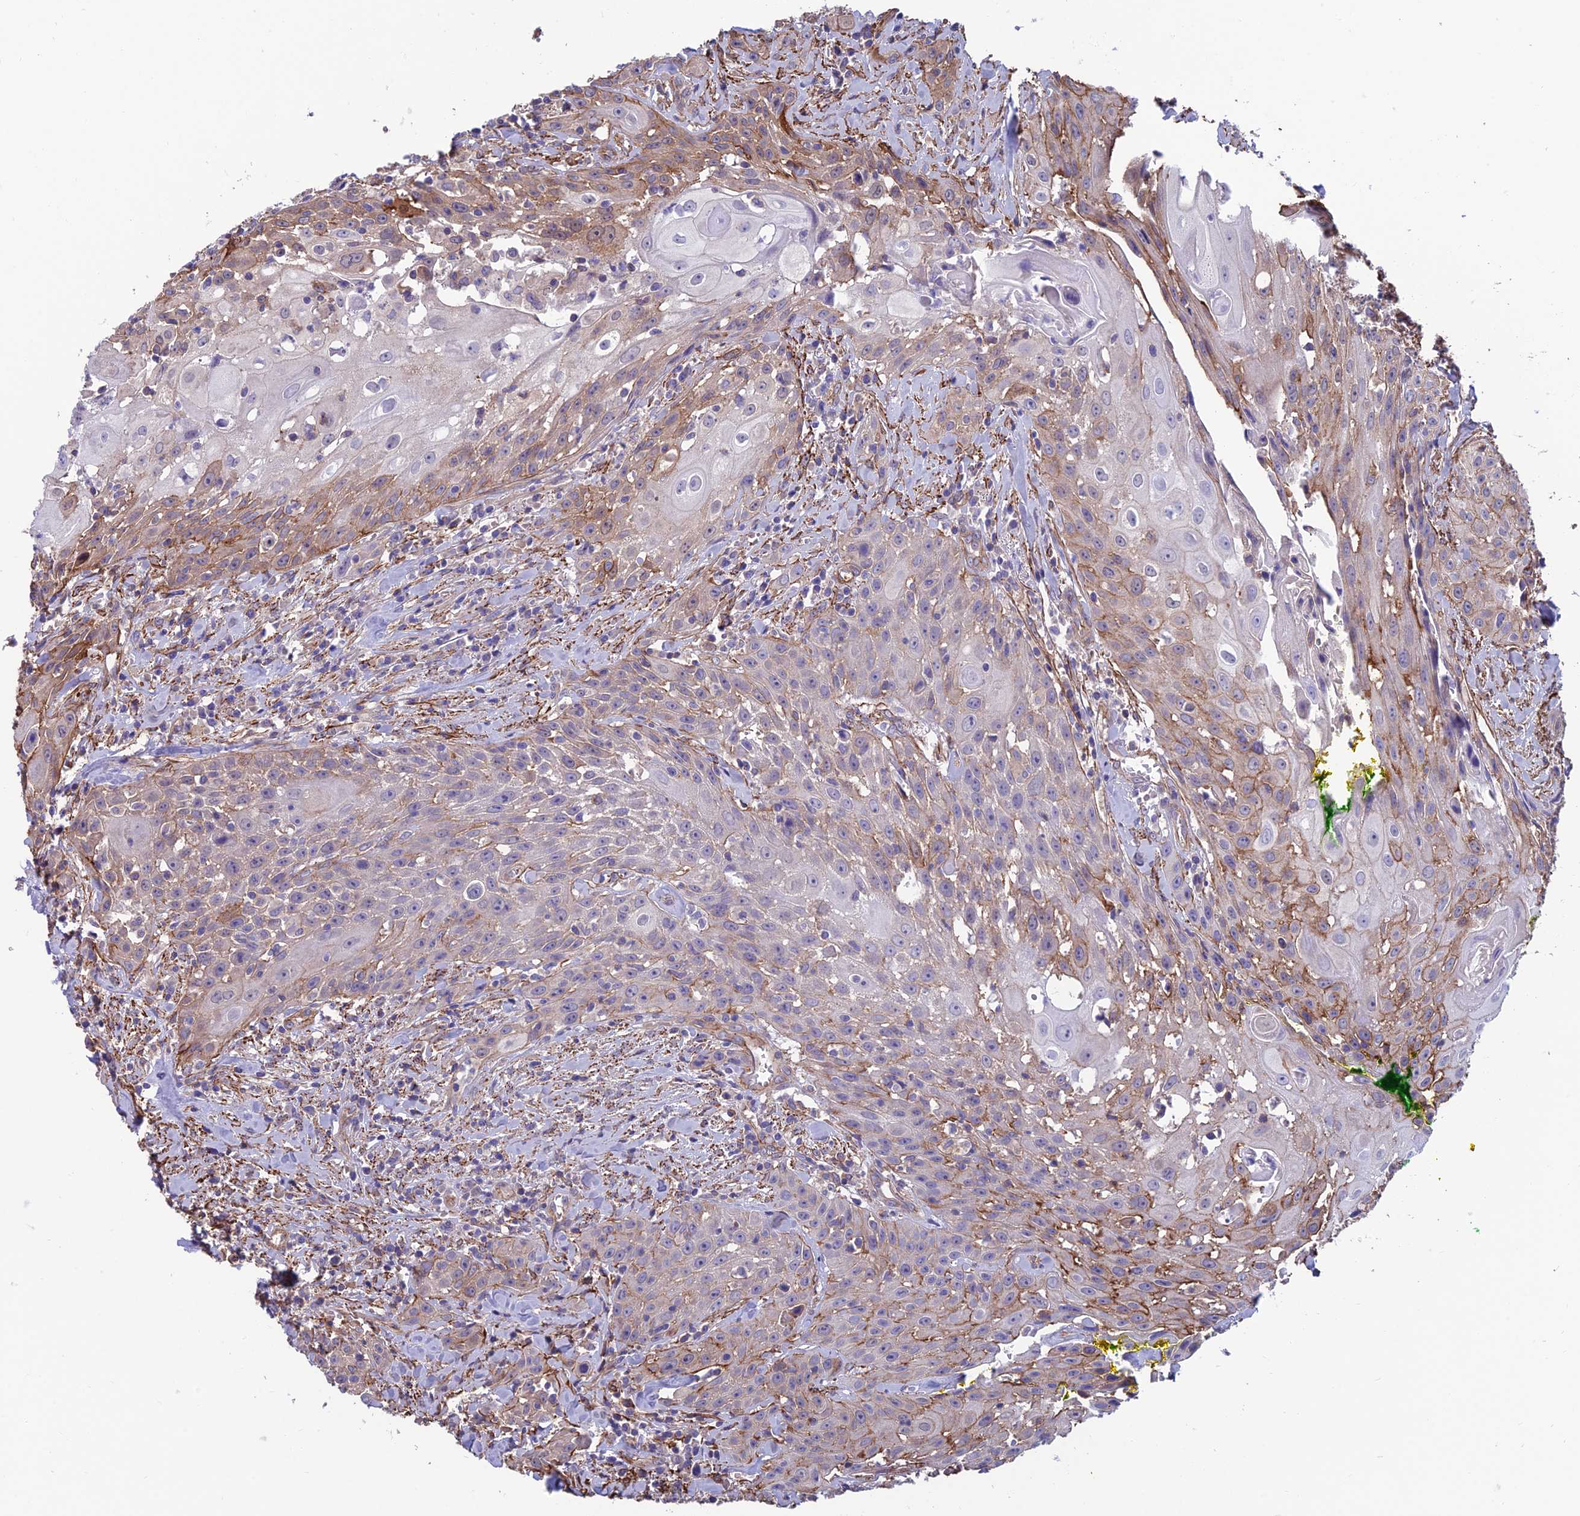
{"staining": {"intensity": "weak", "quantity": "<25%", "location": "cytoplasmic/membranous"}, "tissue": "head and neck cancer", "cell_type": "Tumor cells", "image_type": "cancer", "snomed": [{"axis": "morphology", "description": "Squamous cell carcinoma, NOS"}, {"axis": "topography", "description": "Oral tissue"}, {"axis": "topography", "description": "Head-Neck"}], "caption": "Head and neck cancer (squamous cell carcinoma) was stained to show a protein in brown. There is no significant staining in tumor cells. Brightfield microscopy of IHC stained with DAB (3,3'-diaminobenzidine) (brown) and hematoxylin (blue), captured at high magnification.", "gene": "RTN4RL1", "patient": {"sex": "female", "age": 82}}